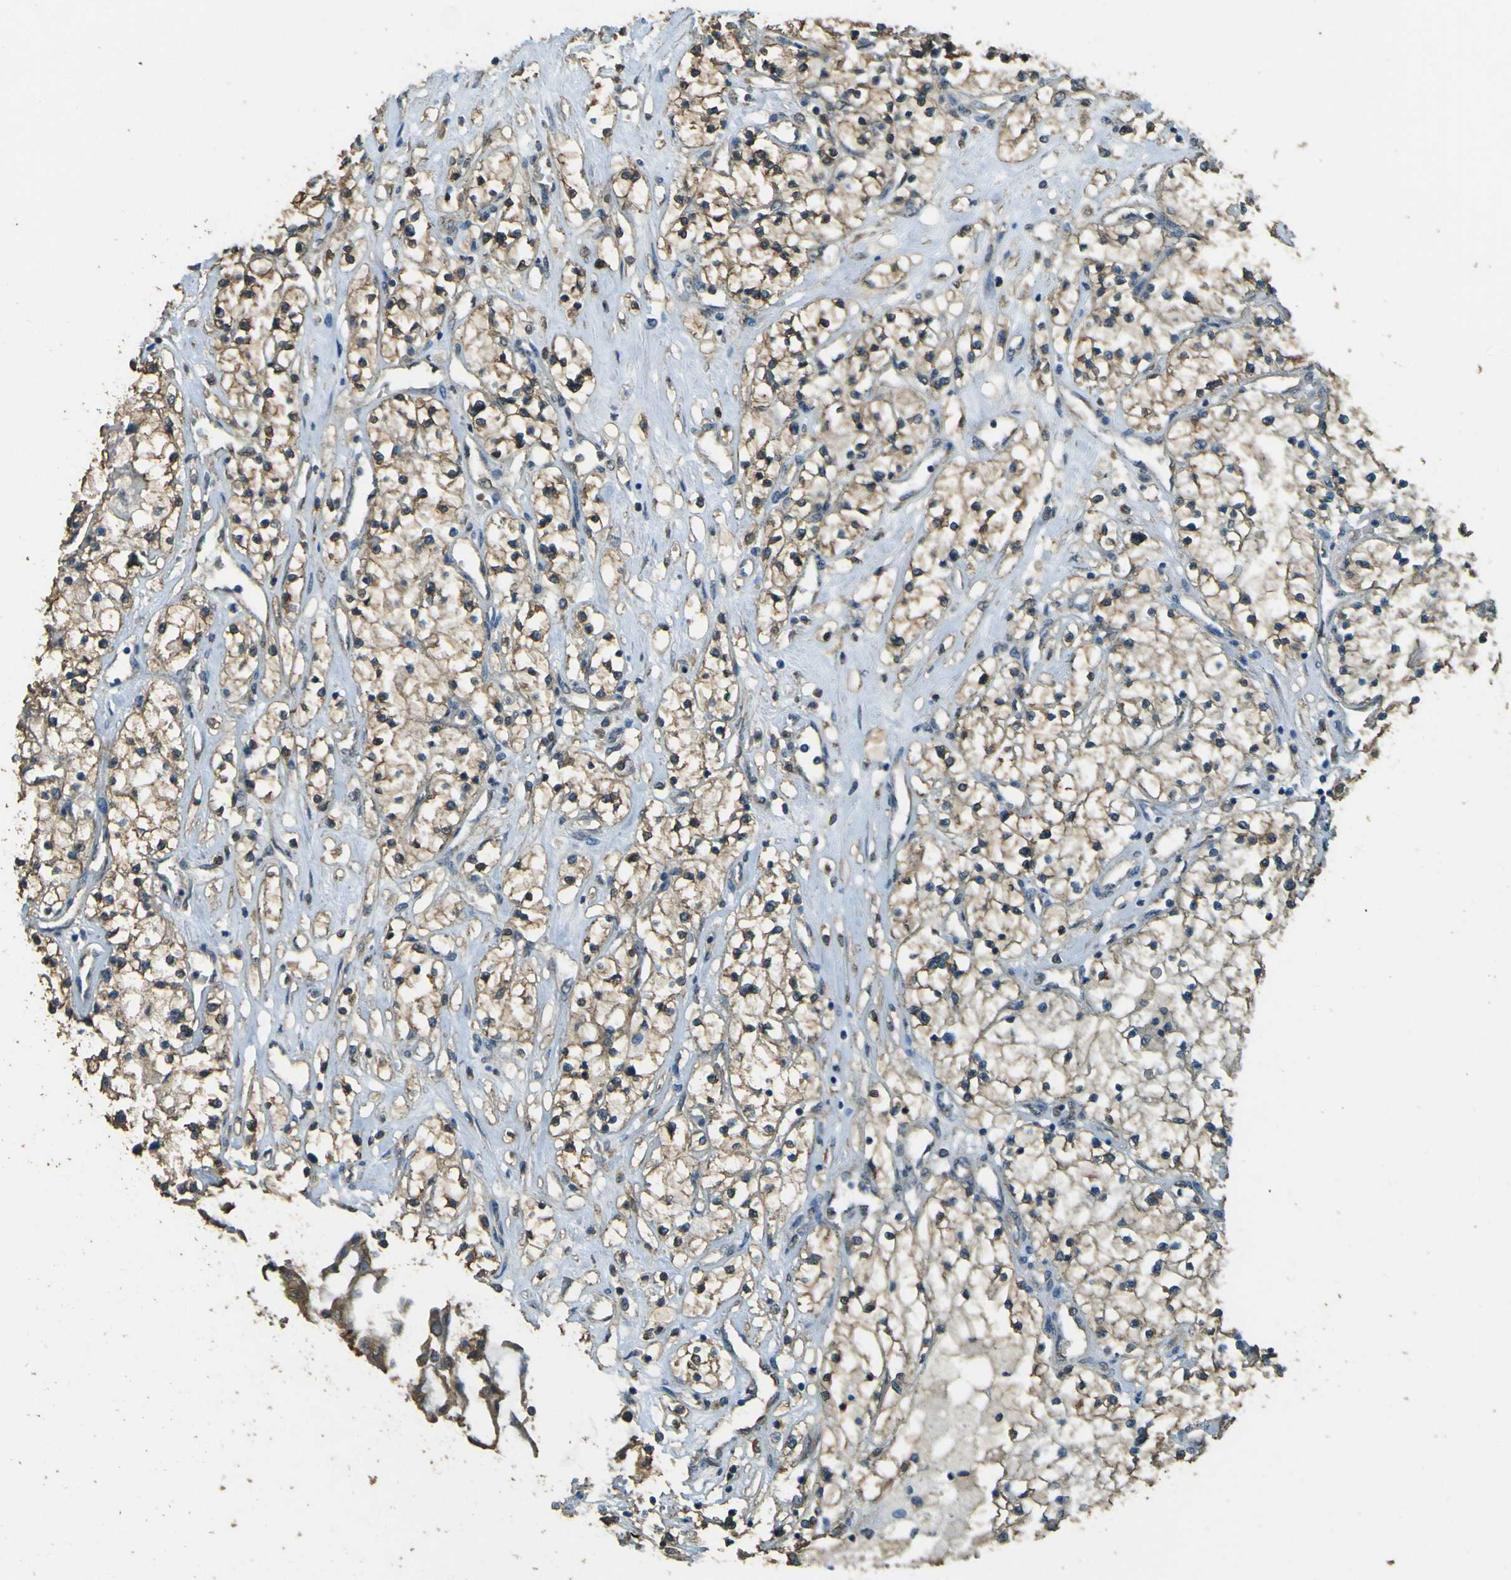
{"staining": {"intensity": "moderate", "quantity": "25%-75%", "location": "cytoplasmic/membranous"}, "tissue": "renal cancer", "cell_type": "Tumor cells", "image_type": "cancer", "snomed": [{"axis": "morphology", "description": "Adenocarcinoma, NOS"}, {"axis": "topography", "description": "Kidney"}], "caption": "Human renal cancer (adenocarcinoma) stained with a brown dye displays moderate cytoplasmic/membranous positive staining in about 25%-75% of tumor cells.", "gene": "GOLGA1", "patient": {"sex": "male", "age": 68}}